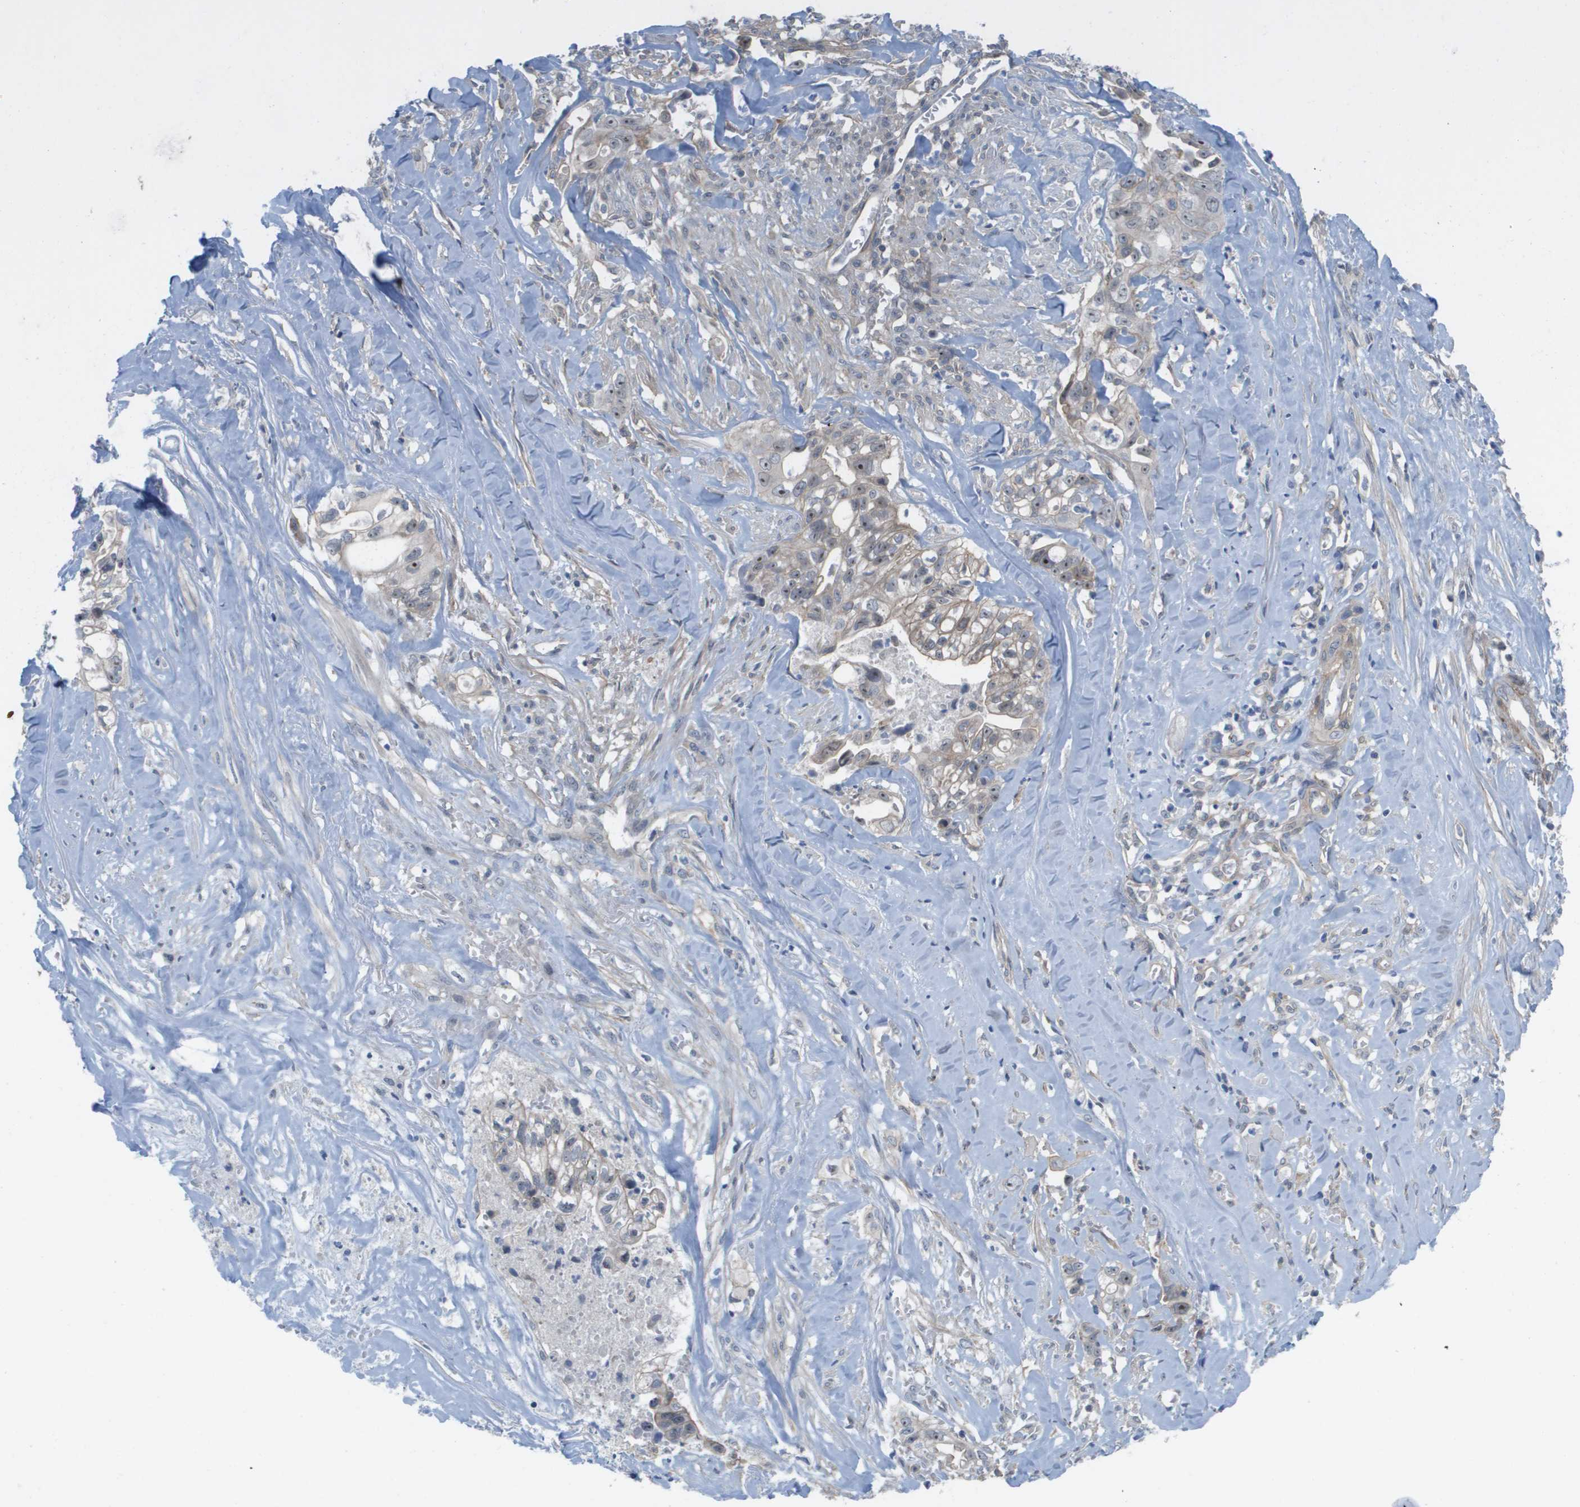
{"staining": {"intensity": "moderate", "quantity": "25%-75%", "location": "nuclear"}, "tissue": "liver cancer", "cell_type": "Tumor cells", "image_type": "cancer", "snomed": [{"axis": "morphology", "description": "Cholangiocarcinoma"}, {"axis": "topography", "description": "Liver"}], "caption": "Protein analysis of liver cancer (cholangiocarcinoma) tissue reveals moderate nuclear expression in about 25%-75% of tumor cells.", "gene": "MTARC2", "patient": {"sex": "female", "age": 70}}